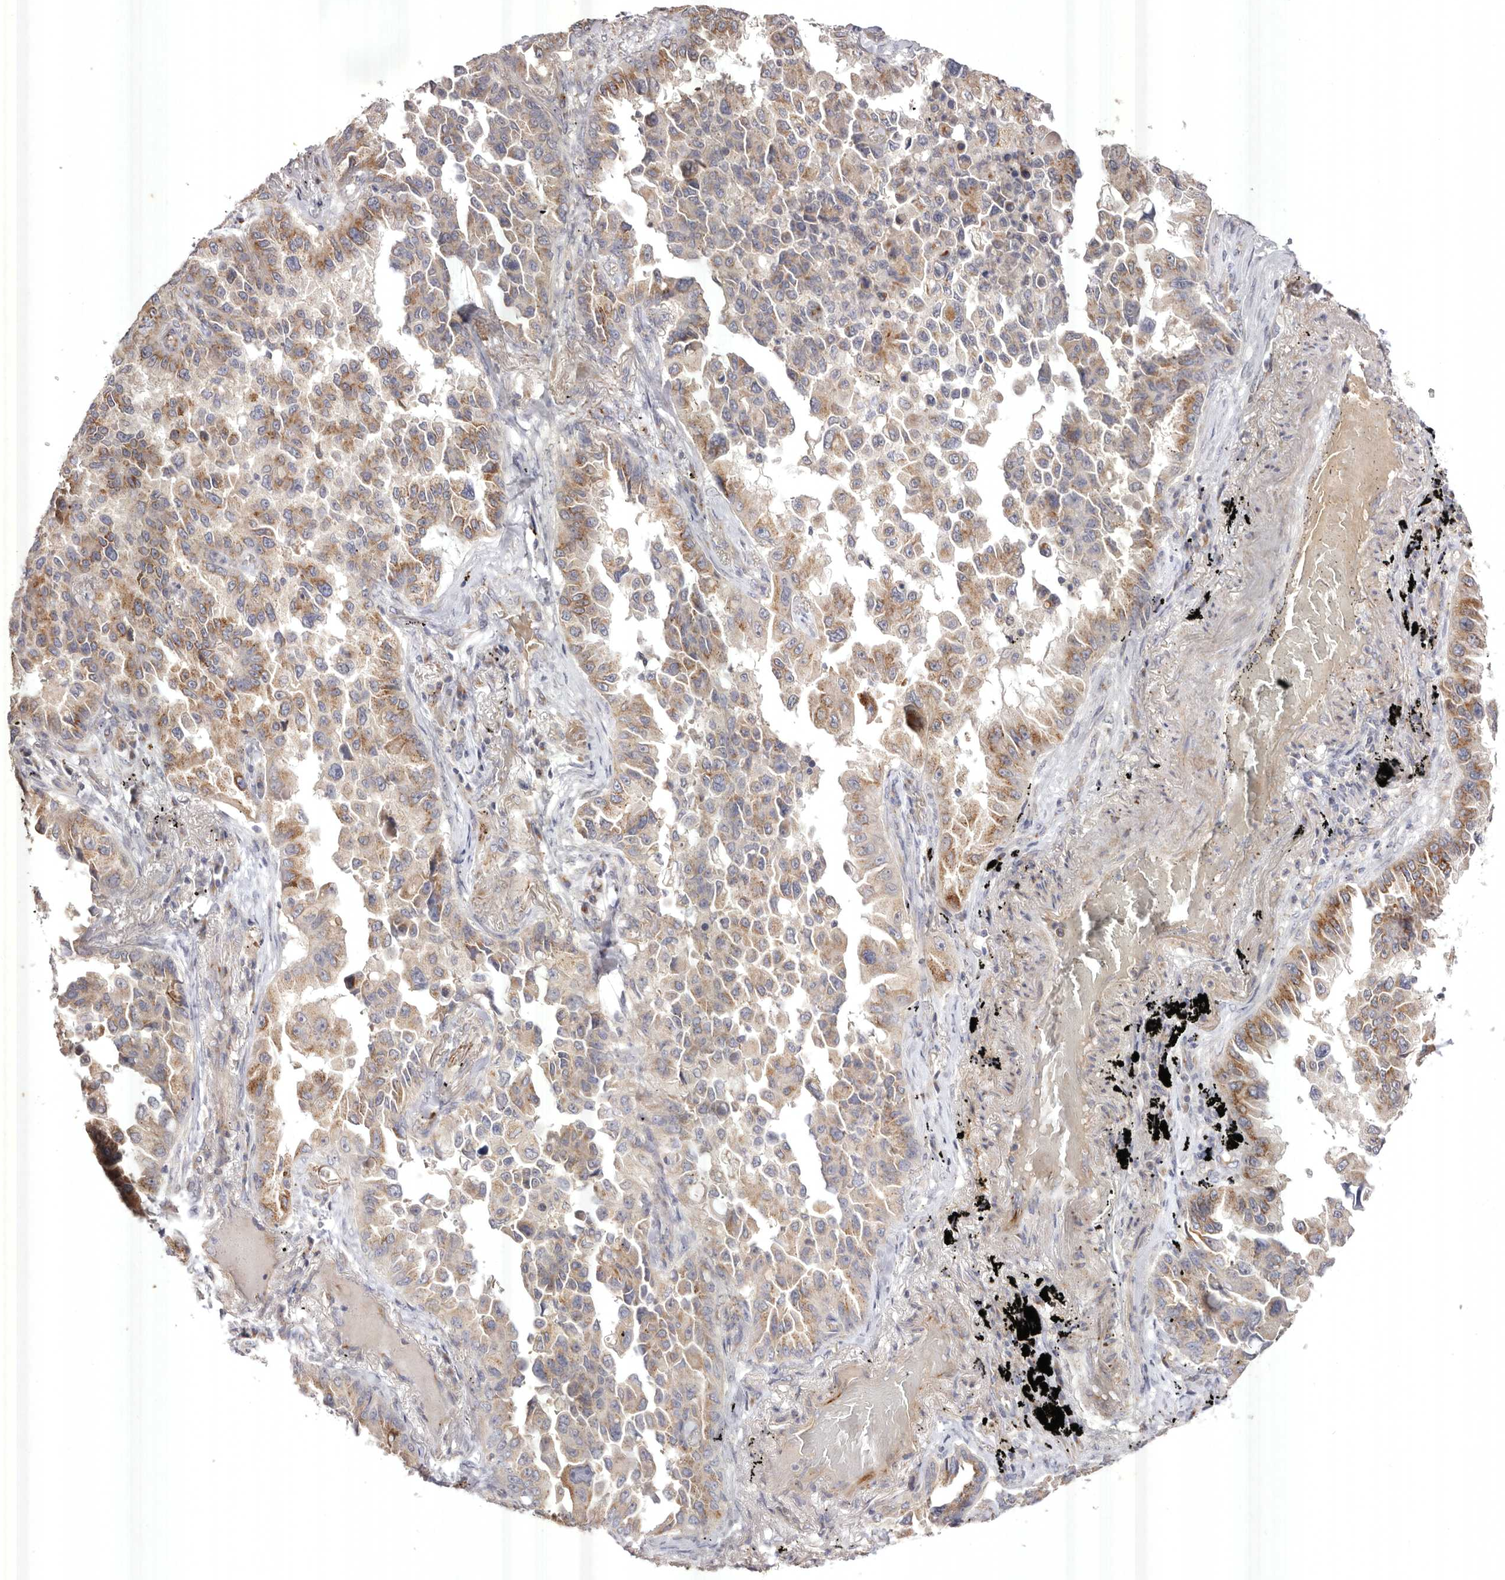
{"staining": {"intensity": "moderate", "quantity": ">75%", "location": "cytoplasmic/membranous"}, "tissue": "lung cancer", "cell_type": "Tumor cells", "image_type": "cancer", "snomed": [{"axis": "morphology", "description": "Adenocarcinoma, NOS"}, {"axis": "topography", "description": "Lung"}], "caption": "Lung cancer (adenocarcinoma) stained for a protein (brown) exhibits moderate cytoplasmic/membranous positive positivity in approximately >75% of tumor cells.", "gene": "USP24", "patient": {"sex": "female", "age": 67}}